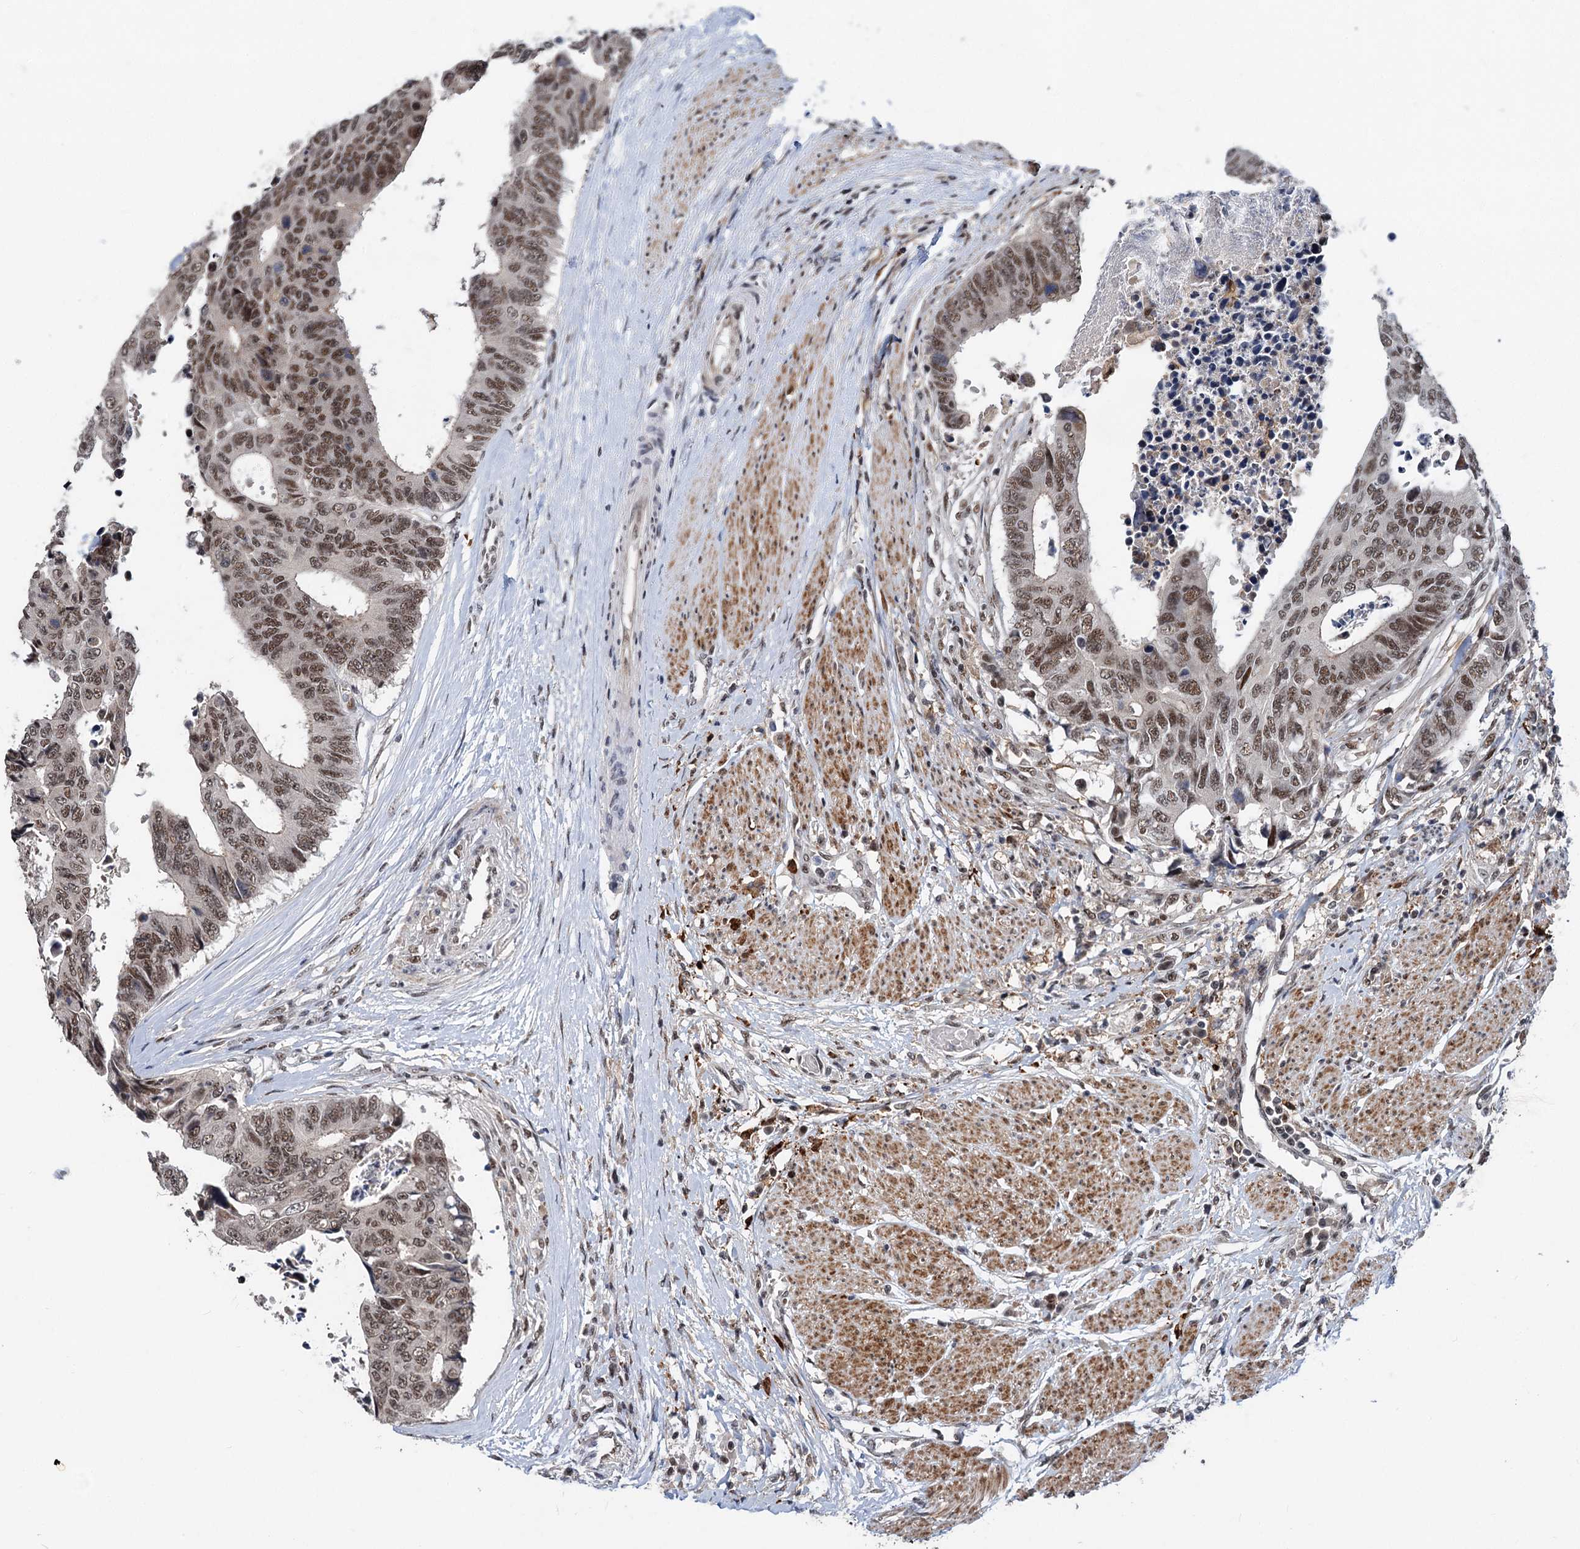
{"staining": {"intensity": "moderate", "quantity": ">75%", "location": "nuclear"}, "tissue": "colorectal cancer", "cell_type": "Tumor cells", "image_type": "cancer", "snomed": [{"axis": "morphology", "description": "Adenocarcinoma, NOS"}, {"axis": "topography", "description": "Rectum"}], "caption": "A photomicrograph of human colorectal cancer (adenocarcinoma) stained for a protein exhibits moderate nuclear brown staining in tumor cells.", "gene": "PHF8", "patient": {"sex": "male", "age": 84}}